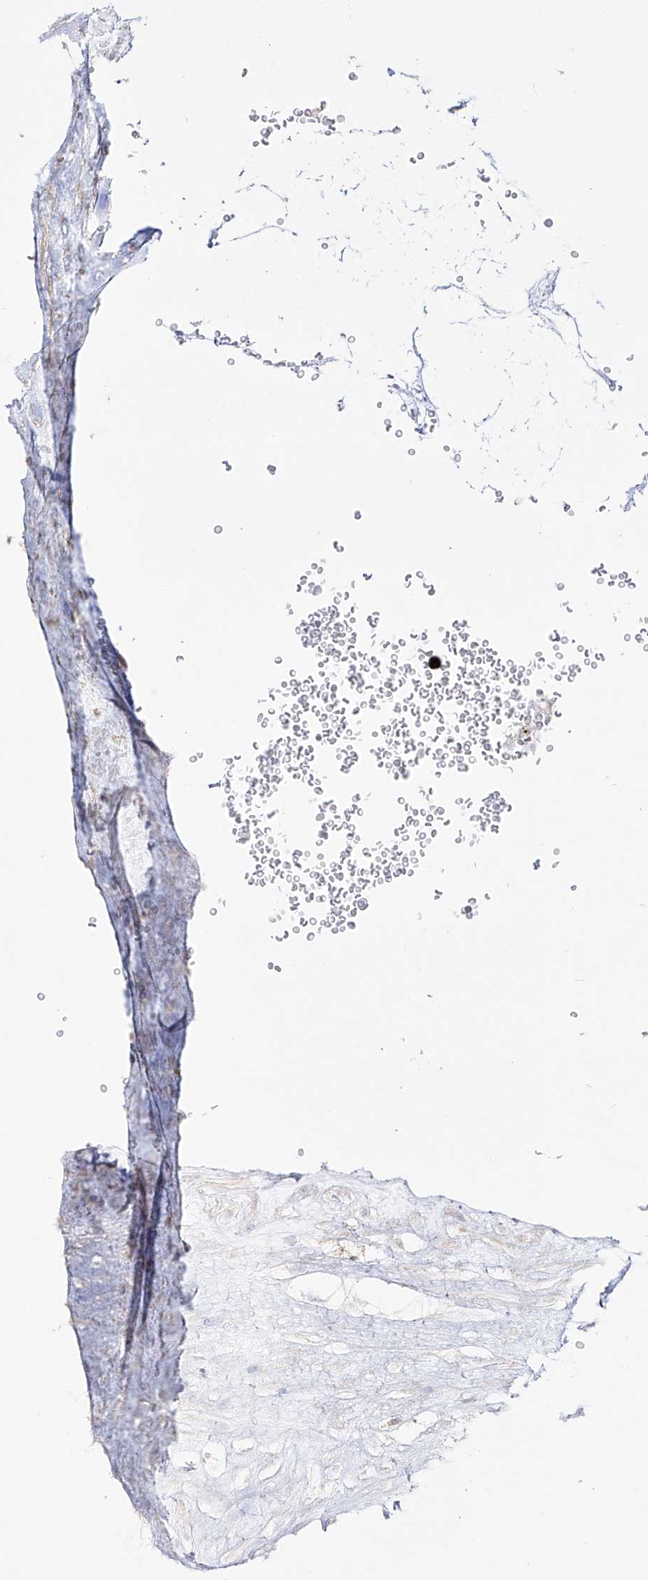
{"staining": {"intensity": "weak", "quantity": "<25%", "location": "cytoplasmic/membranous"}, "tissue": "placenta", "cell_type": "Decidual cells", "image_type": "normal", "snomed": [{"axis": "morphology", "description": "Normal tissue, NOS"}, {"axis": "topography", "description": "Placenta"}], "caption": "This is an immunohistochemistry (IHC) photomicrograph of unremarkable human placenta. There is no expression in decidual cells.", "gene": "RCHY1", "patient": {"sex": "female", "age": 18}}